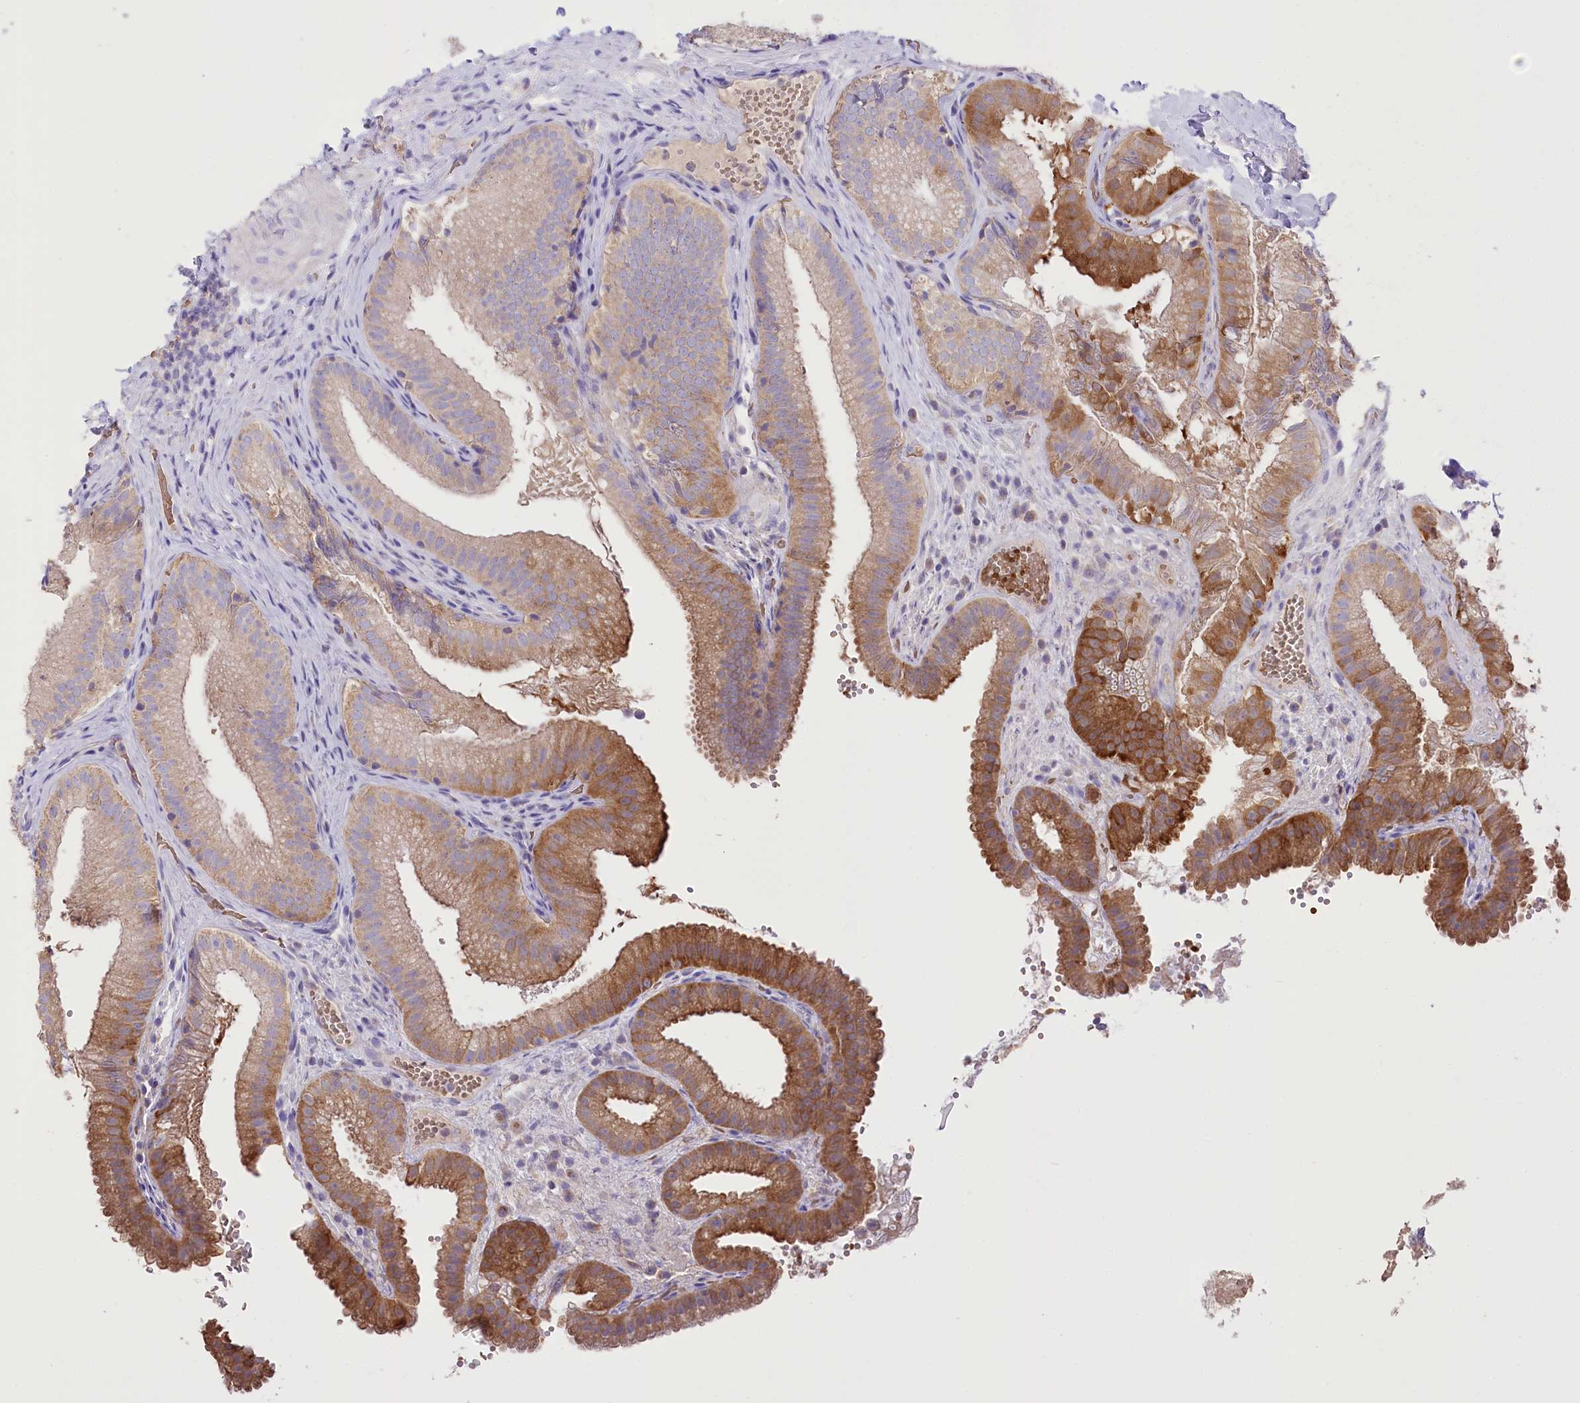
{"staining": {"intensity": "moderate", "quantity": "25%-75%", "location": "cytoplasmic/membranous"}, "tissue": "gallbladder", "cell_type": "Glandular cells", "image_type": "normal", "snomed": [{"axis": "morphology", "description": "Normal tissue, NOS"}, {"axis": "topography", "description": "Gallbladder"}], "caption": "Normal gallbladder displays moderate cytoplasmic/membranous staining in approximately 25%-75% of glandular cells, visualized by immunohistochemistry. Using DAB (brown) and hematoxylin (blue) stains, captured at high magnification using brightfield microscopy.", "gene": "PRSS53", "patient": {"sex": "female", "age": 30}}